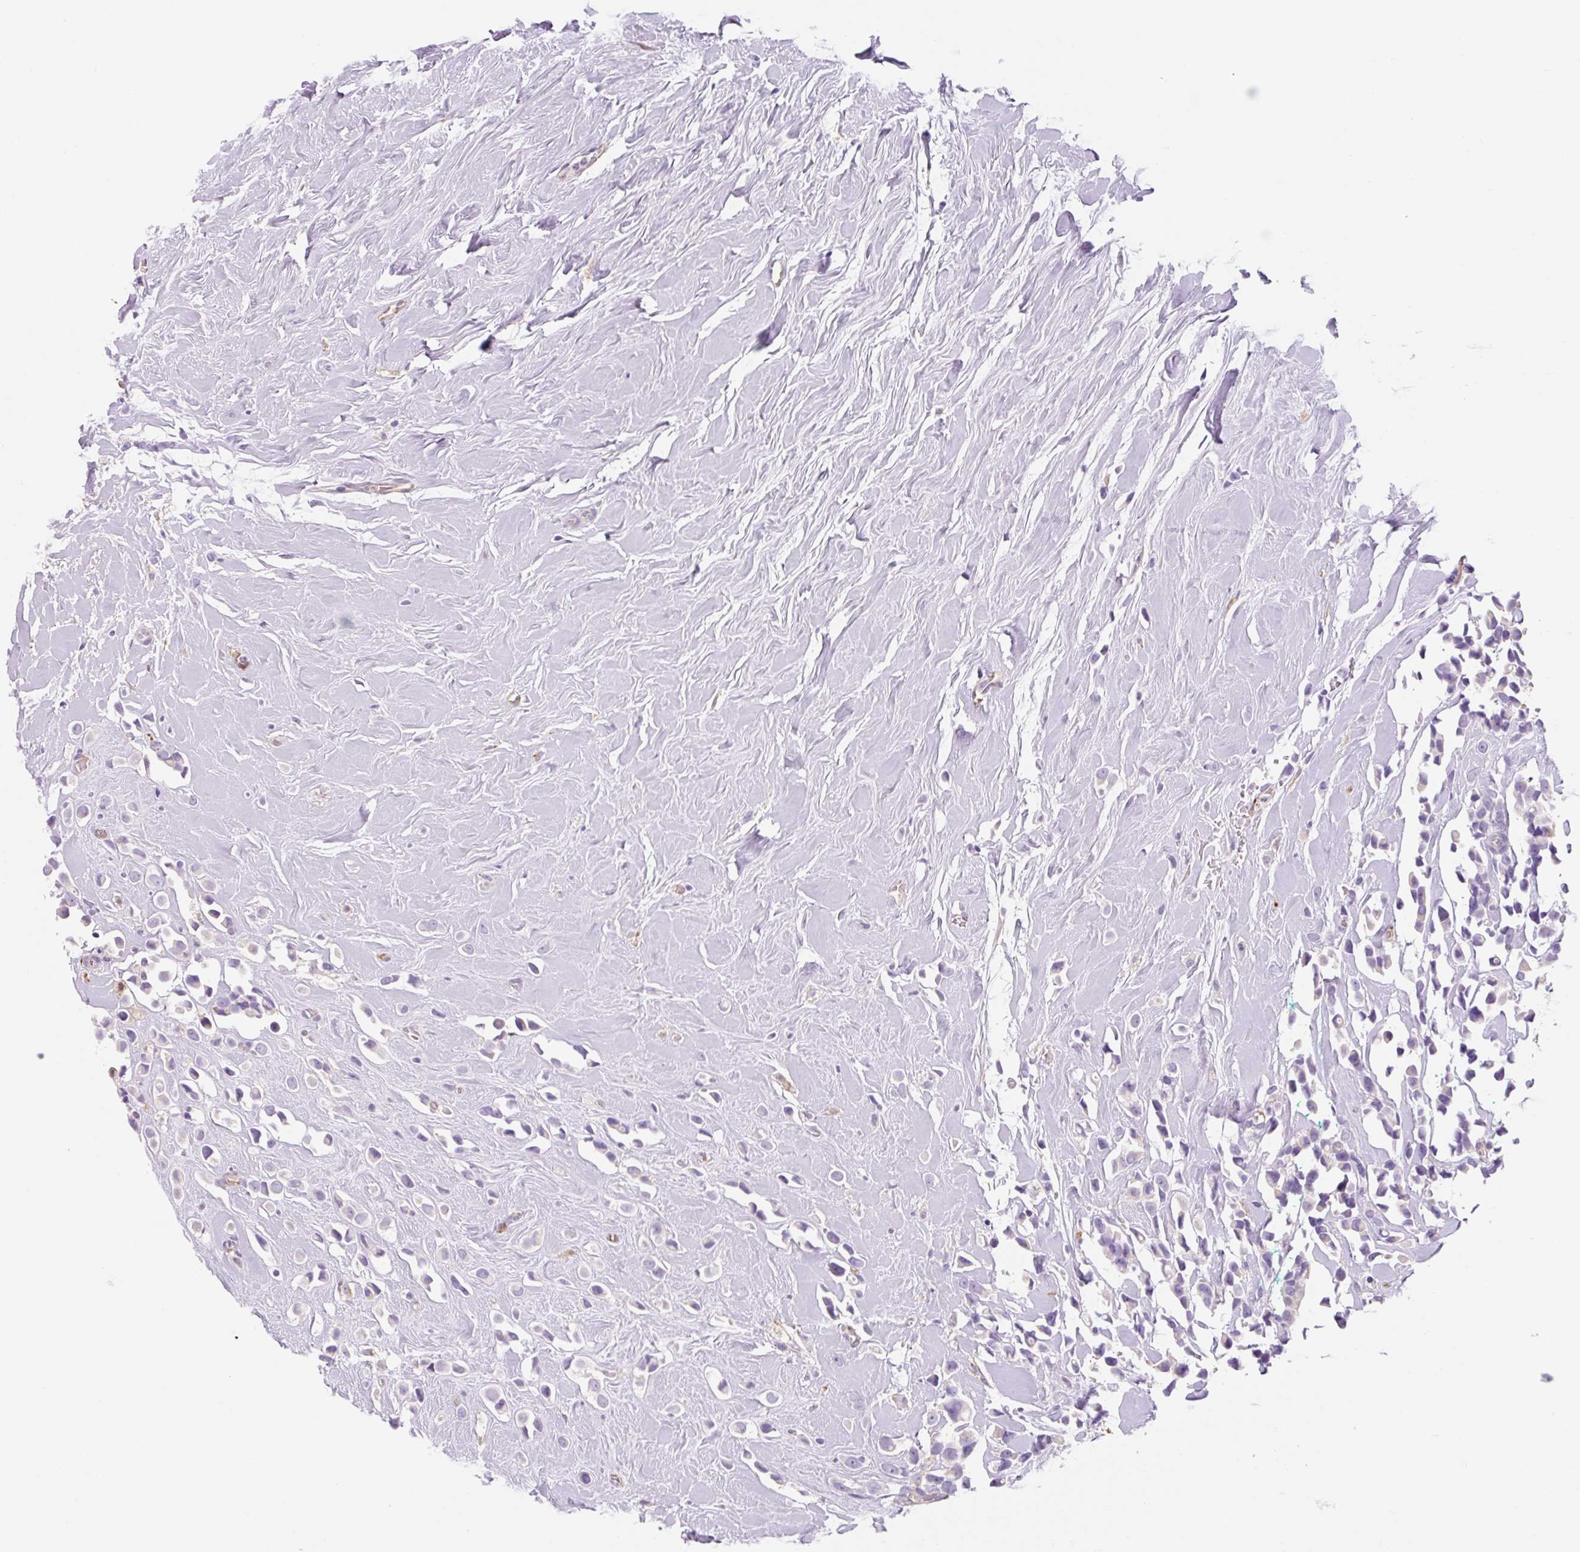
{"staining": {"intensity": "negative", "quantity": "none", "location": "none"}, "tissue": "breast cancer", "cell_type": "Tumor cells", "image_type": "cancer", "snomed": [{"axis": "morphology", "description": "Duct carcinoma"}, {"axis": "topography", "description": "Breast"}], "caption": "This is an immunohistochemistry photomicrograph of breast cancer (invasive ductal carcinoma). There is no expression in tumor cells.", "gene": "FABP5", "patient": {"sex": "female", "age": 80}}